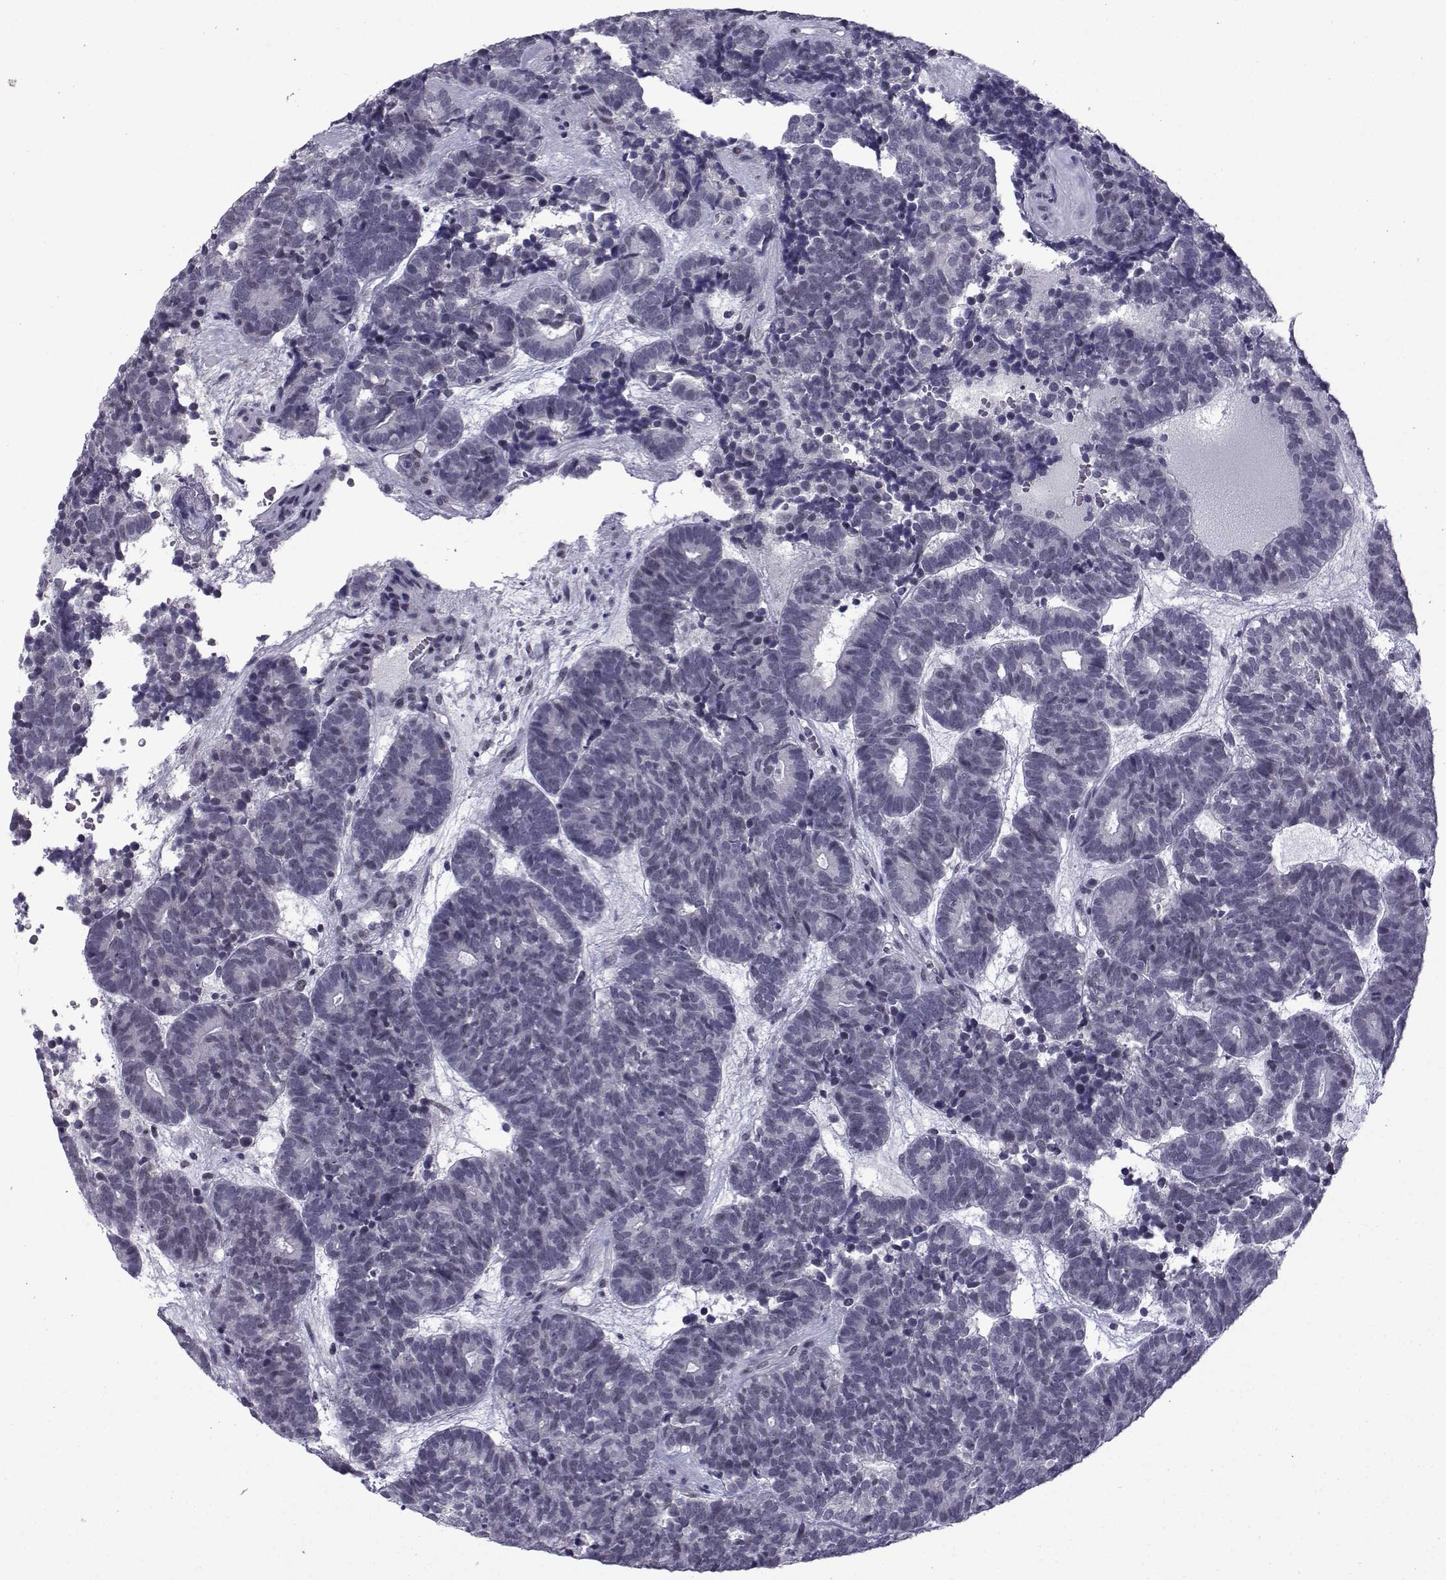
{"staining": {"intensity": "negative", "quantity": "none", "location": "none"}, "tissue": "head and neck cancer", "cell_type": "Tumor cells", "image_type": "cancer", "snomed": [{"axis": "morphology", "description": "Adenocarcinoma, NOS"}, {"axis": "topography", "description": "Head-Neck"}], "caption": "Head and neck cancer stained for a protein using IHC shows no expression tumor cells.", "gene": "RBM24", "patient": {"sex": "female", "age": 81}}